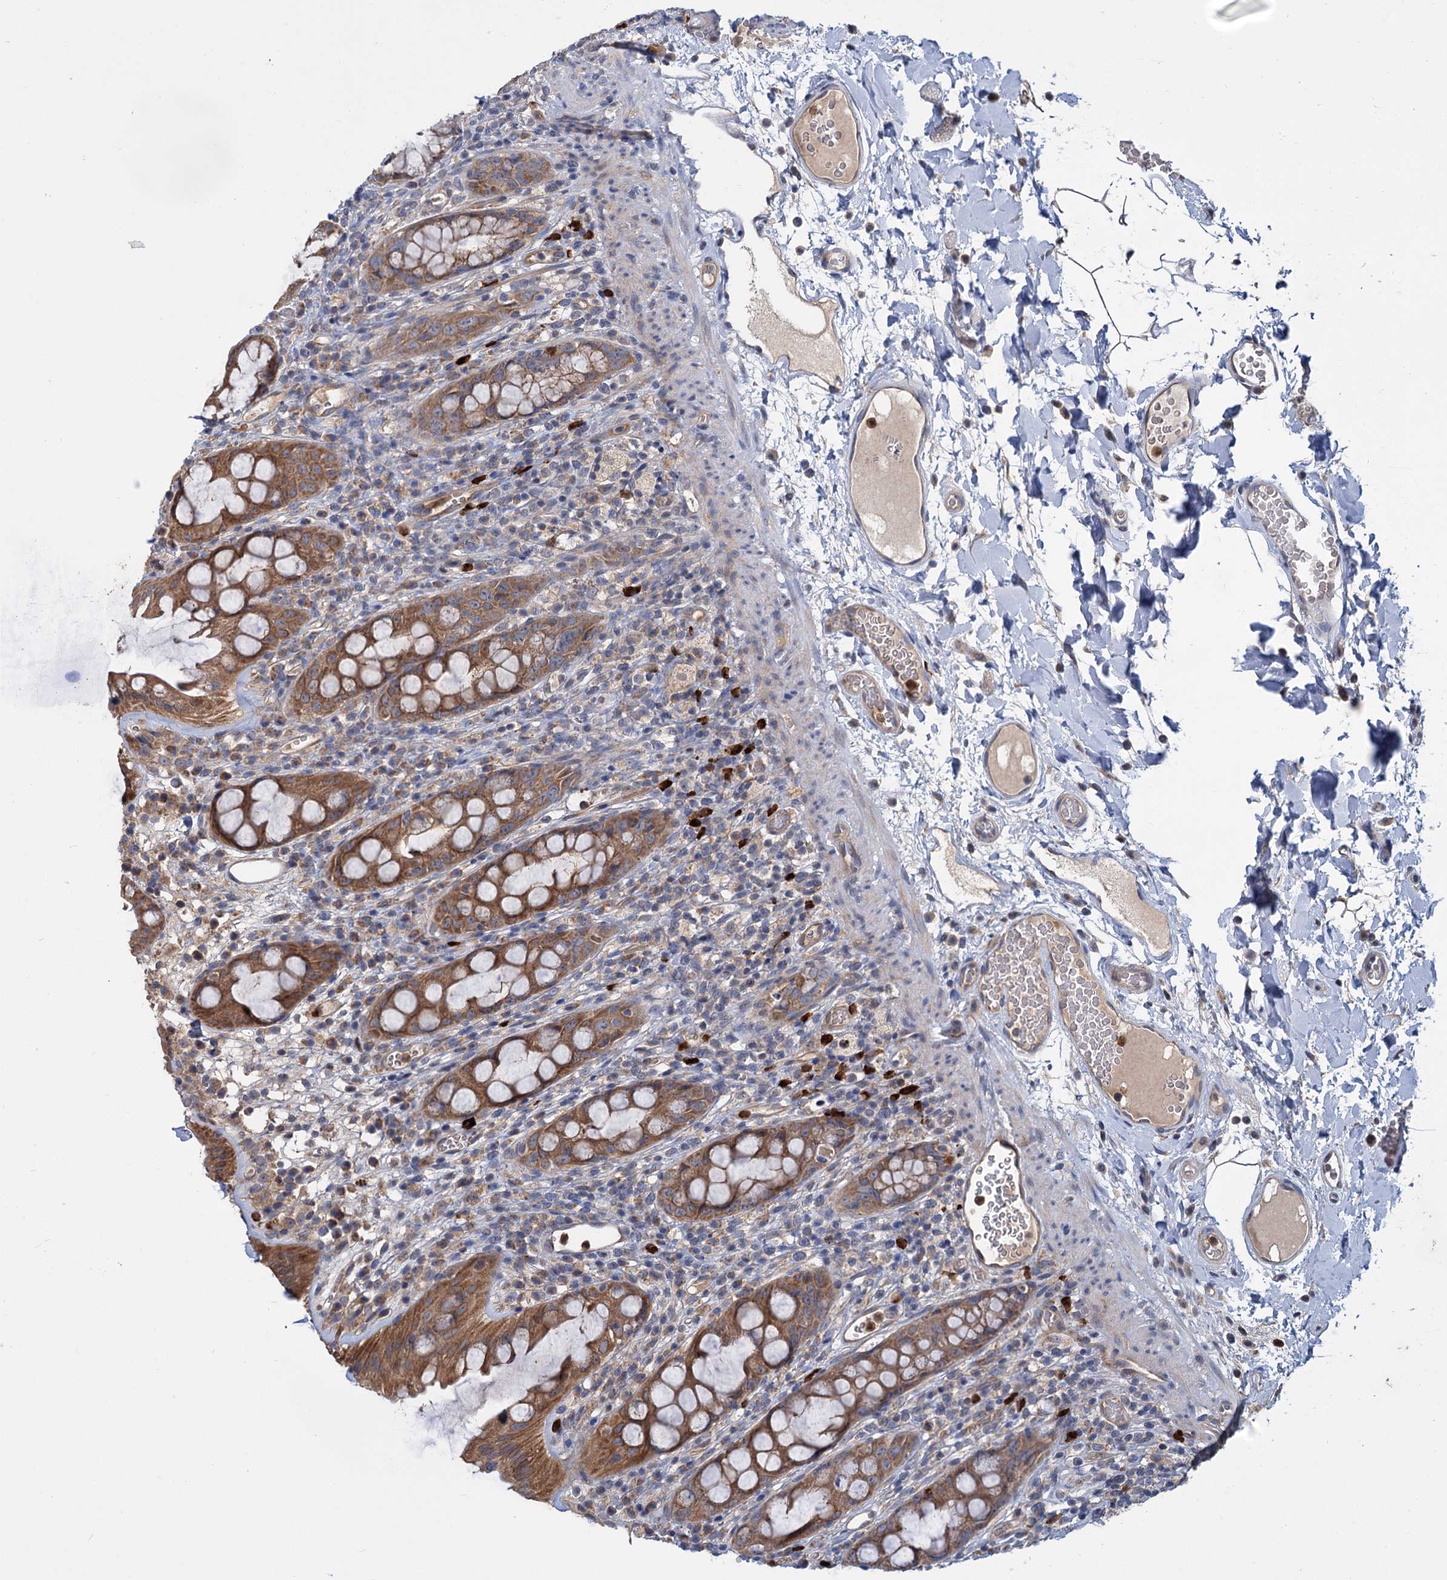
{"staining": {"intensity": "moderate", "quantity": ">75%", "location": "cytoplasmic/membranous"}, "tissue": "rectum", "cell_type": "Glandular cells", "image_type": "normal", "snomed": [{"axis": "morphology", "description": "Normal tissue, NOS"}, {"axis": "topography", "description": "Rectum"}], "caption": "The image shows immunohistochemical staining of unremarkable rectum. There is moderate cytoplasmic/membranous positivity is seen in approximately >75% of glandular cells.", "gene": "DYNC2H1", "patient": {"sex": "female", "age": 57}}